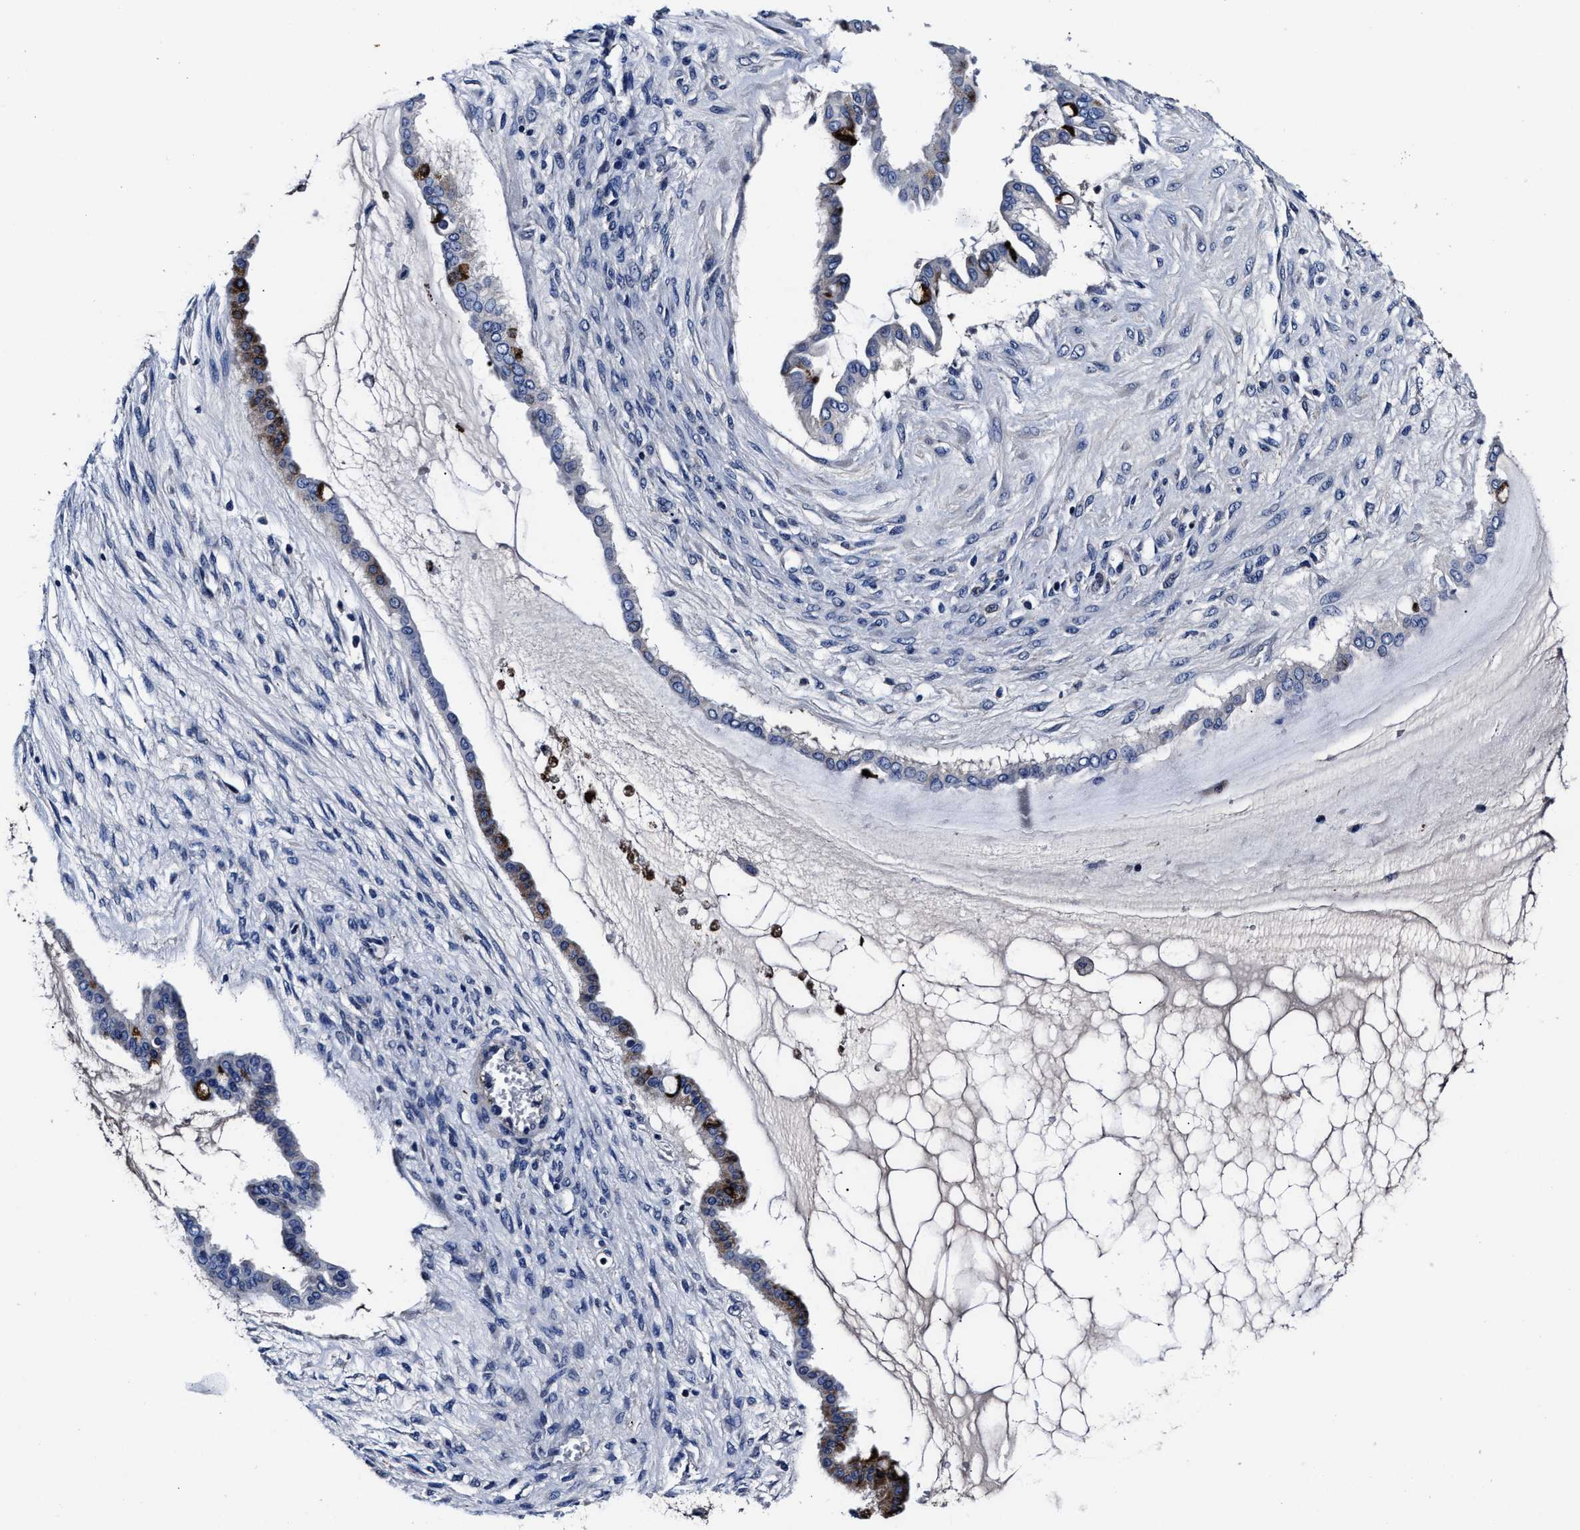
{"staining": {"intensity": "strong", "quantity": "<25%", "location": "cytoplasmic/membranous"}, "tissue": "ovarian cancer", "cell_type": "Tumor cells", "image_type": "cancer", "snomed": [{"axis": "morphology", "description": "Cystadenocarcinoma, mucinous, NOS"}, {"axis": "topography", "description": "Ovary"}], "caption": "A histopathology image of human ovarian mucinous cystadenocarcinoma stained for a protein demonstrates strong cytoplasmic/membranous brown staining in tumor cells. (DAB (3,3'-diaminobenzidine) IHC, brown staining for protein, blue staining for nuclei).", "gene": "OLFML2A", "patient": {"sex": "female", "age": 73}}